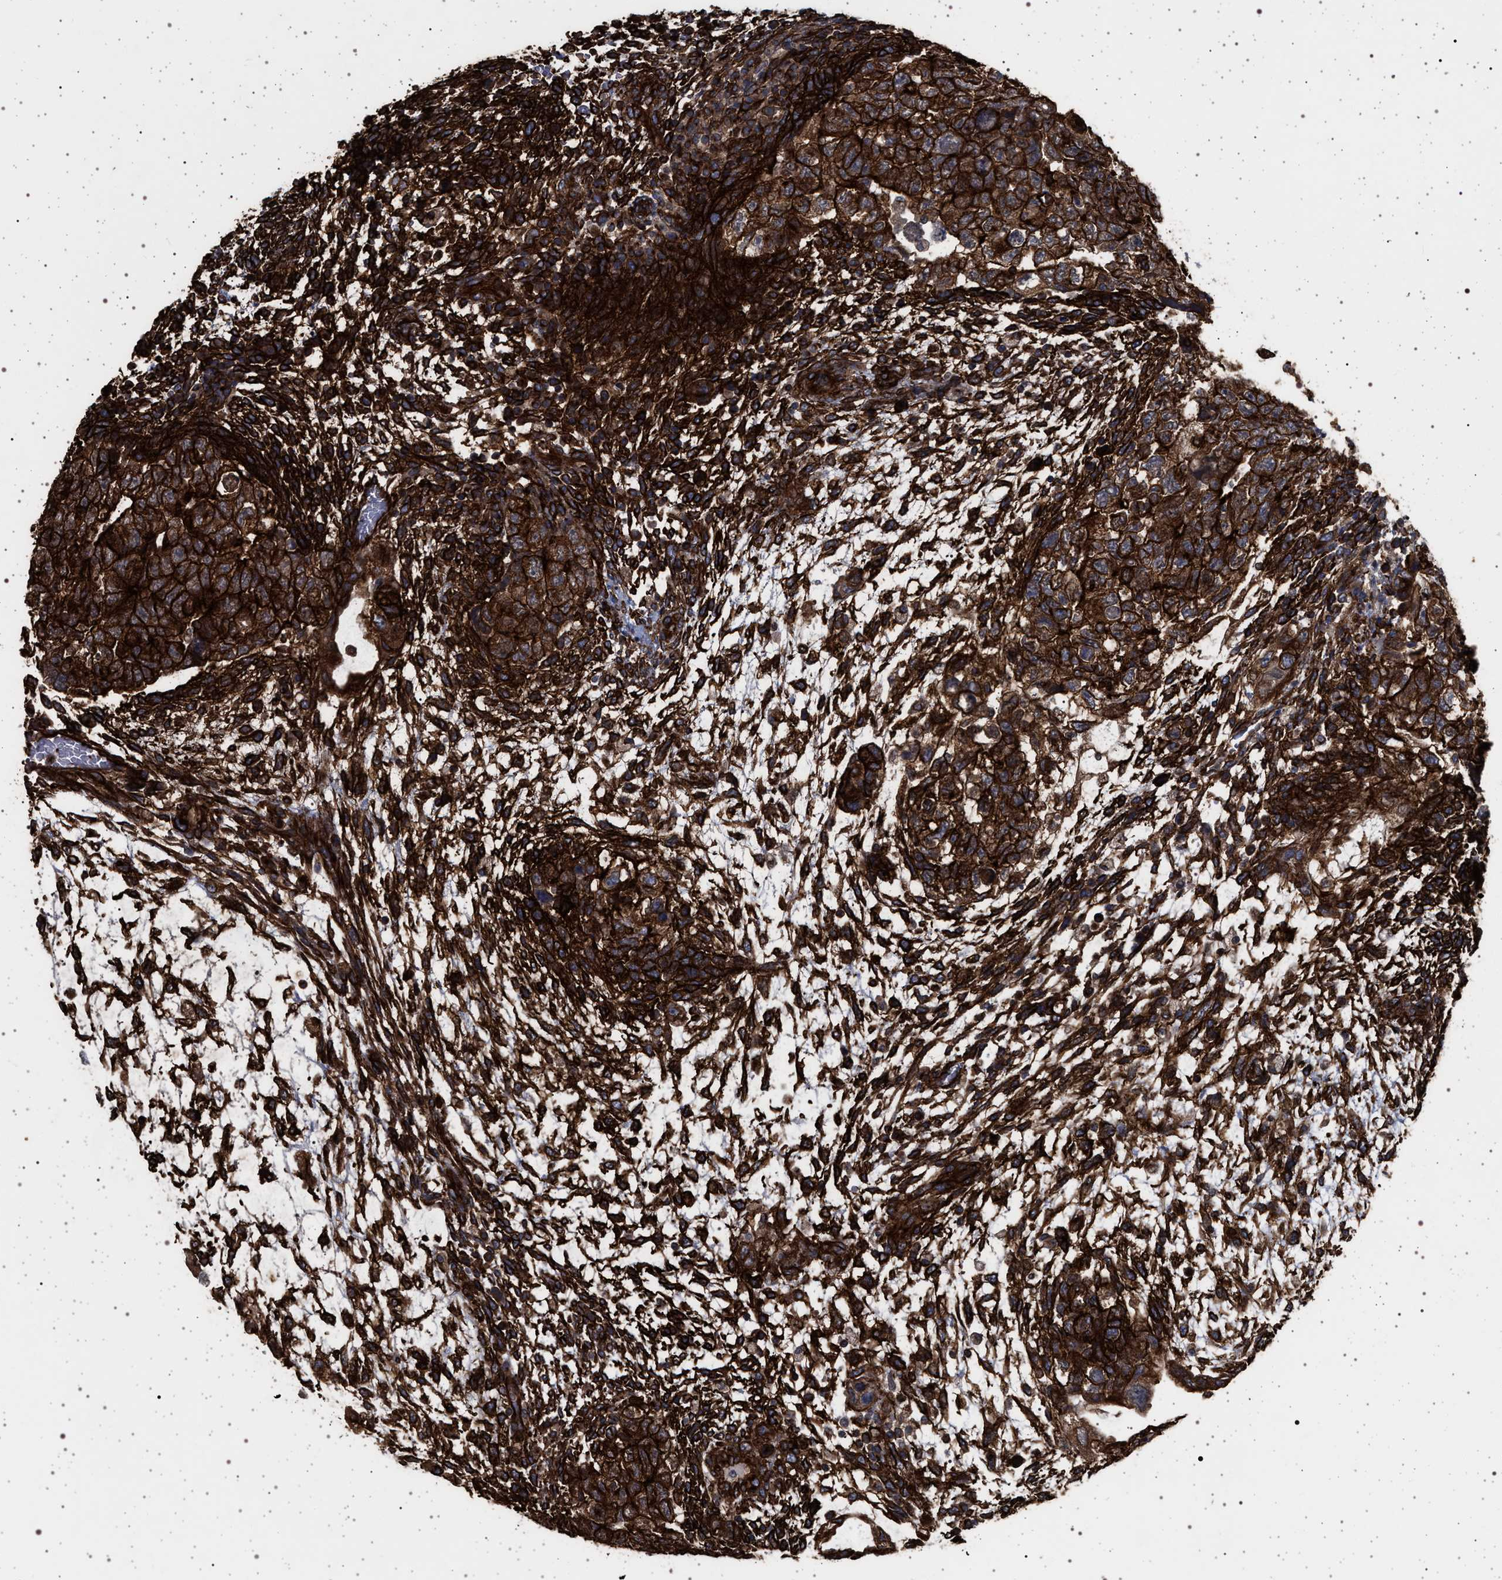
{"staining": {"intensity": "strong", "quantity": ">75%", "location": "cytoplasmic/membranous"}, "tissue": "testis cancer", "cell_type": "Tumor cells", "image_type": "cancer", "snomed": [{"axis": "morphology", "description": "Carcinoma, Embryonal, NOS"}, {"axis": "topography", "description": "Testis"}], "caption": "Testis cancer stained with DAB immunohistochemistry shows high levels of strong cytoplasmic/membranous positivity in approximately >75% of tumor cells. (Brightfield microscopy of DAB IHC at high magnification).", "gene": "IFT20", "patient": {"sex": "male", "age": 36}}